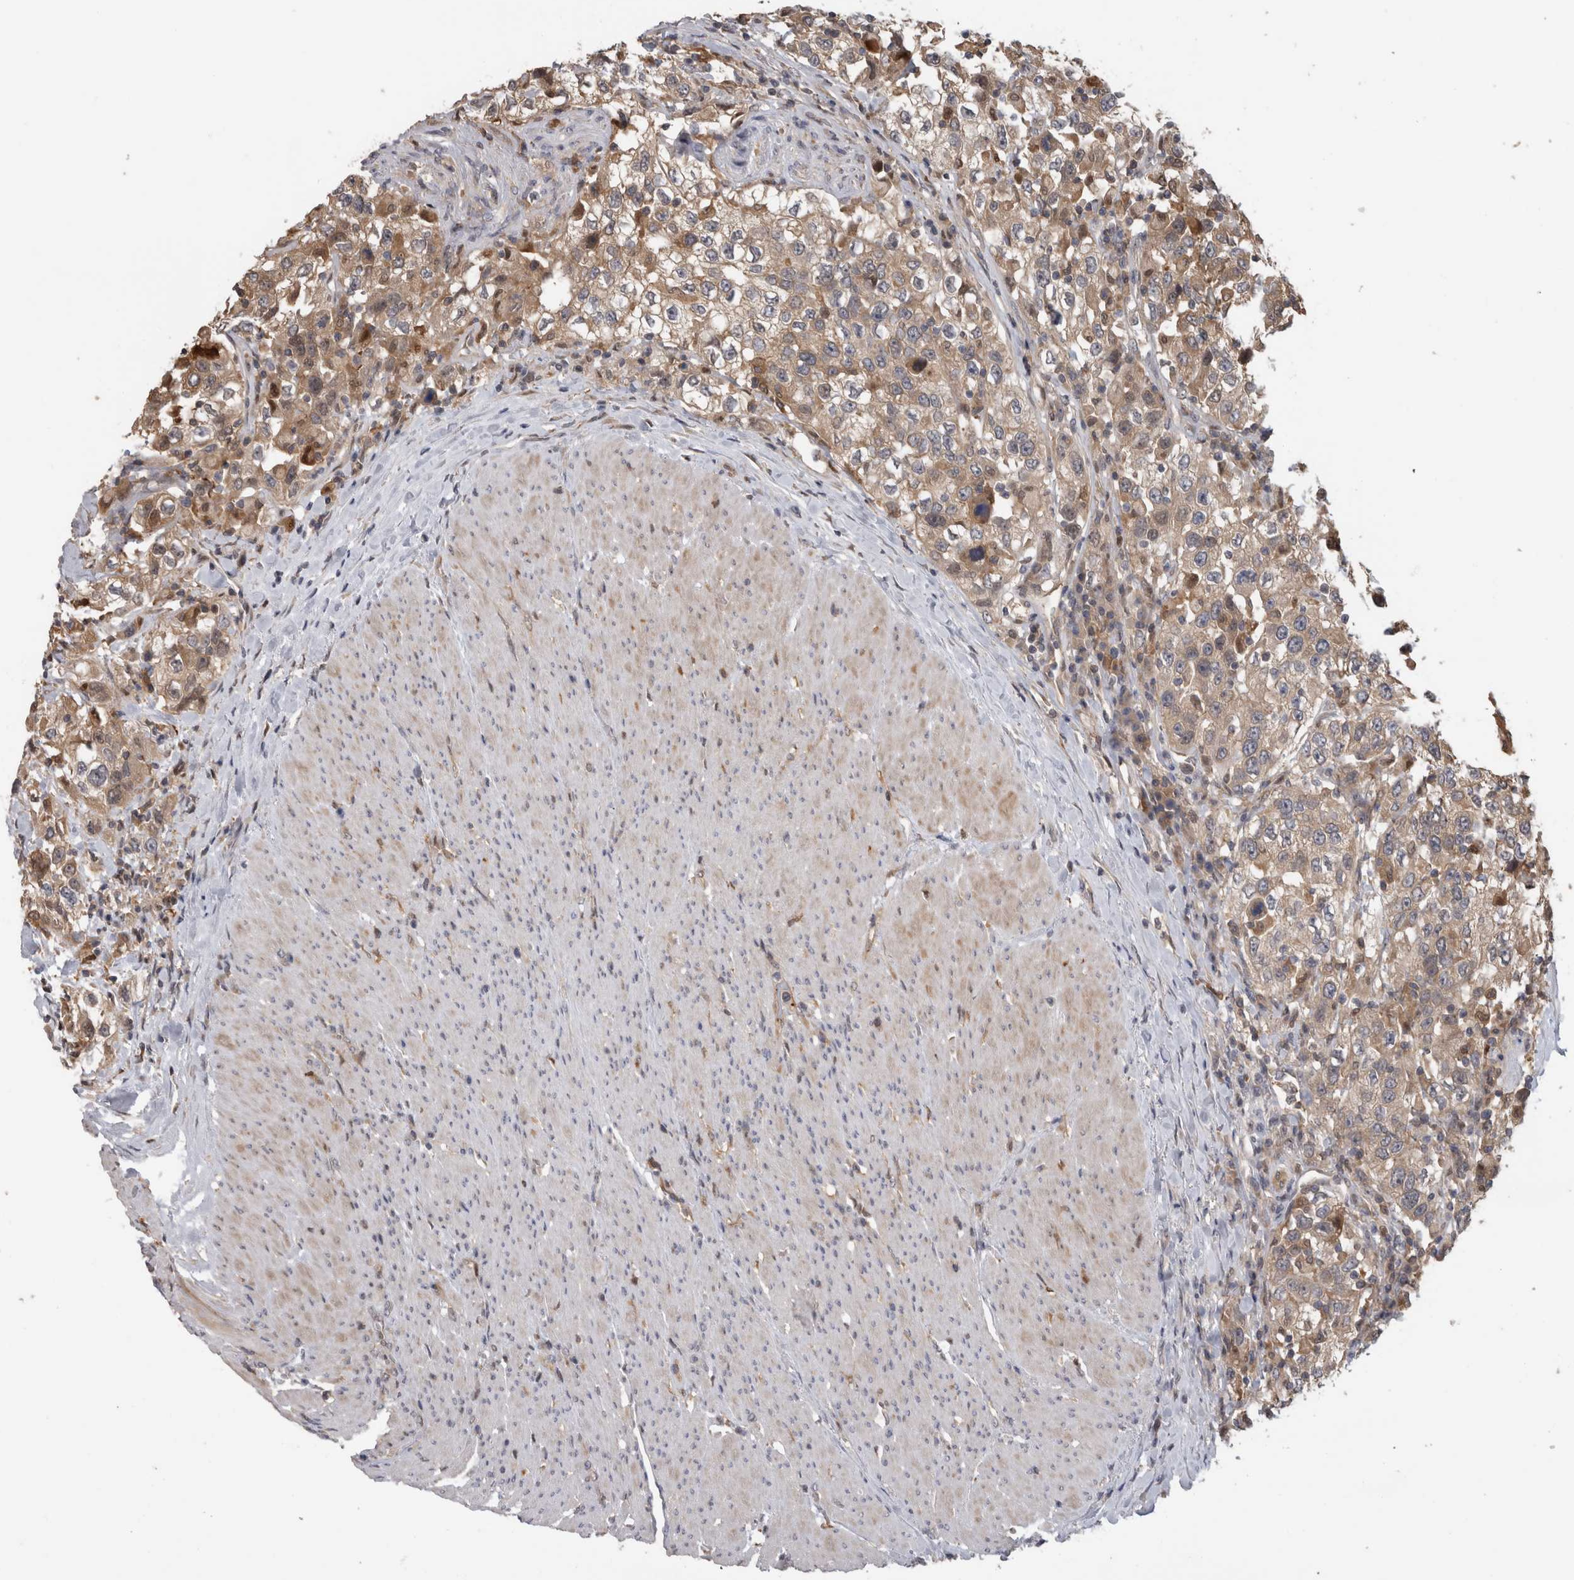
{"staining": {"intensity": "weak", "quantity": ">75%", "location": "cytoplasmic/membranous"}, "tissue": "urothelial cancer", "cell_type": "Tumor cells", "image_type": "cancer", "snomed": [{"axis": "morphology", "description": "Urothelial carcinoma, High grade"}, {"axis": "topography", "description": "Urinary bladder"}], "caption": "Urothelial cancer tissue displays weak cytoplasmic/membranous staining in about >75% of tumor cells, visualized by immunohistochemistry.", "gene": "USH1G", "patient": {"sex": "female", "age": 80}}